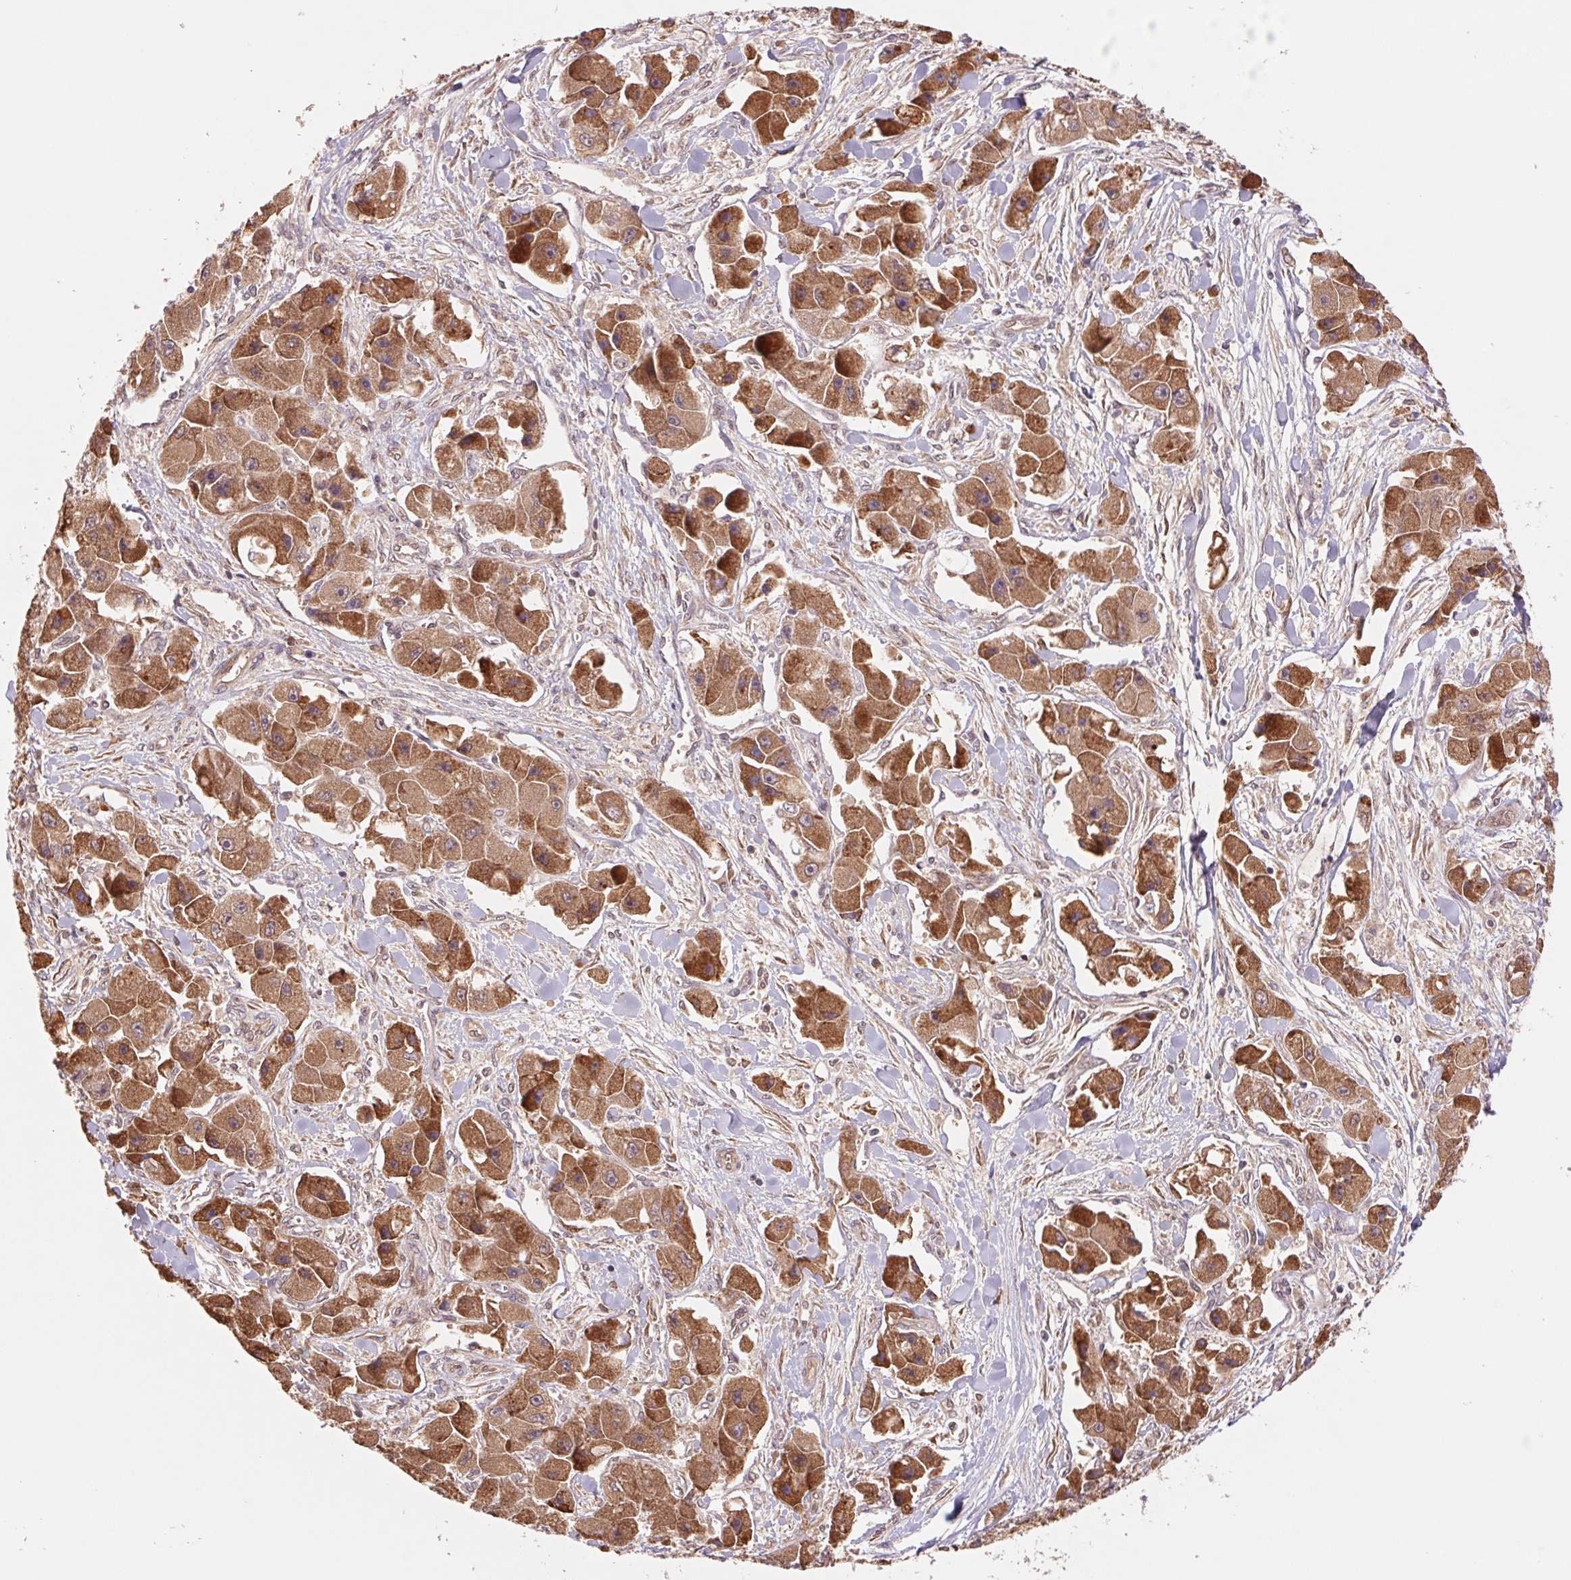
{"staining": {"intensity": "moderate", "quantity": ">75%", "location": "cytoplasmic/membranous"}, "tissue": "liver cancer", "cell_type": "Tumor cells", "image_type": "cancer", "snomed": [{"axis": "morphology", "description": "Carcinoma, Hepatocellular, NOS"}, {"axis": "topography", "description": "Liver"}], "caption": "This image displays immunohistochemistry staining of human liver cancer, with medium moderate cytoplasmic/membranous staining in approximately >75% of tumor cells.", "gene": "RRM1", "patient": {"sex": "male", "age": 24}}